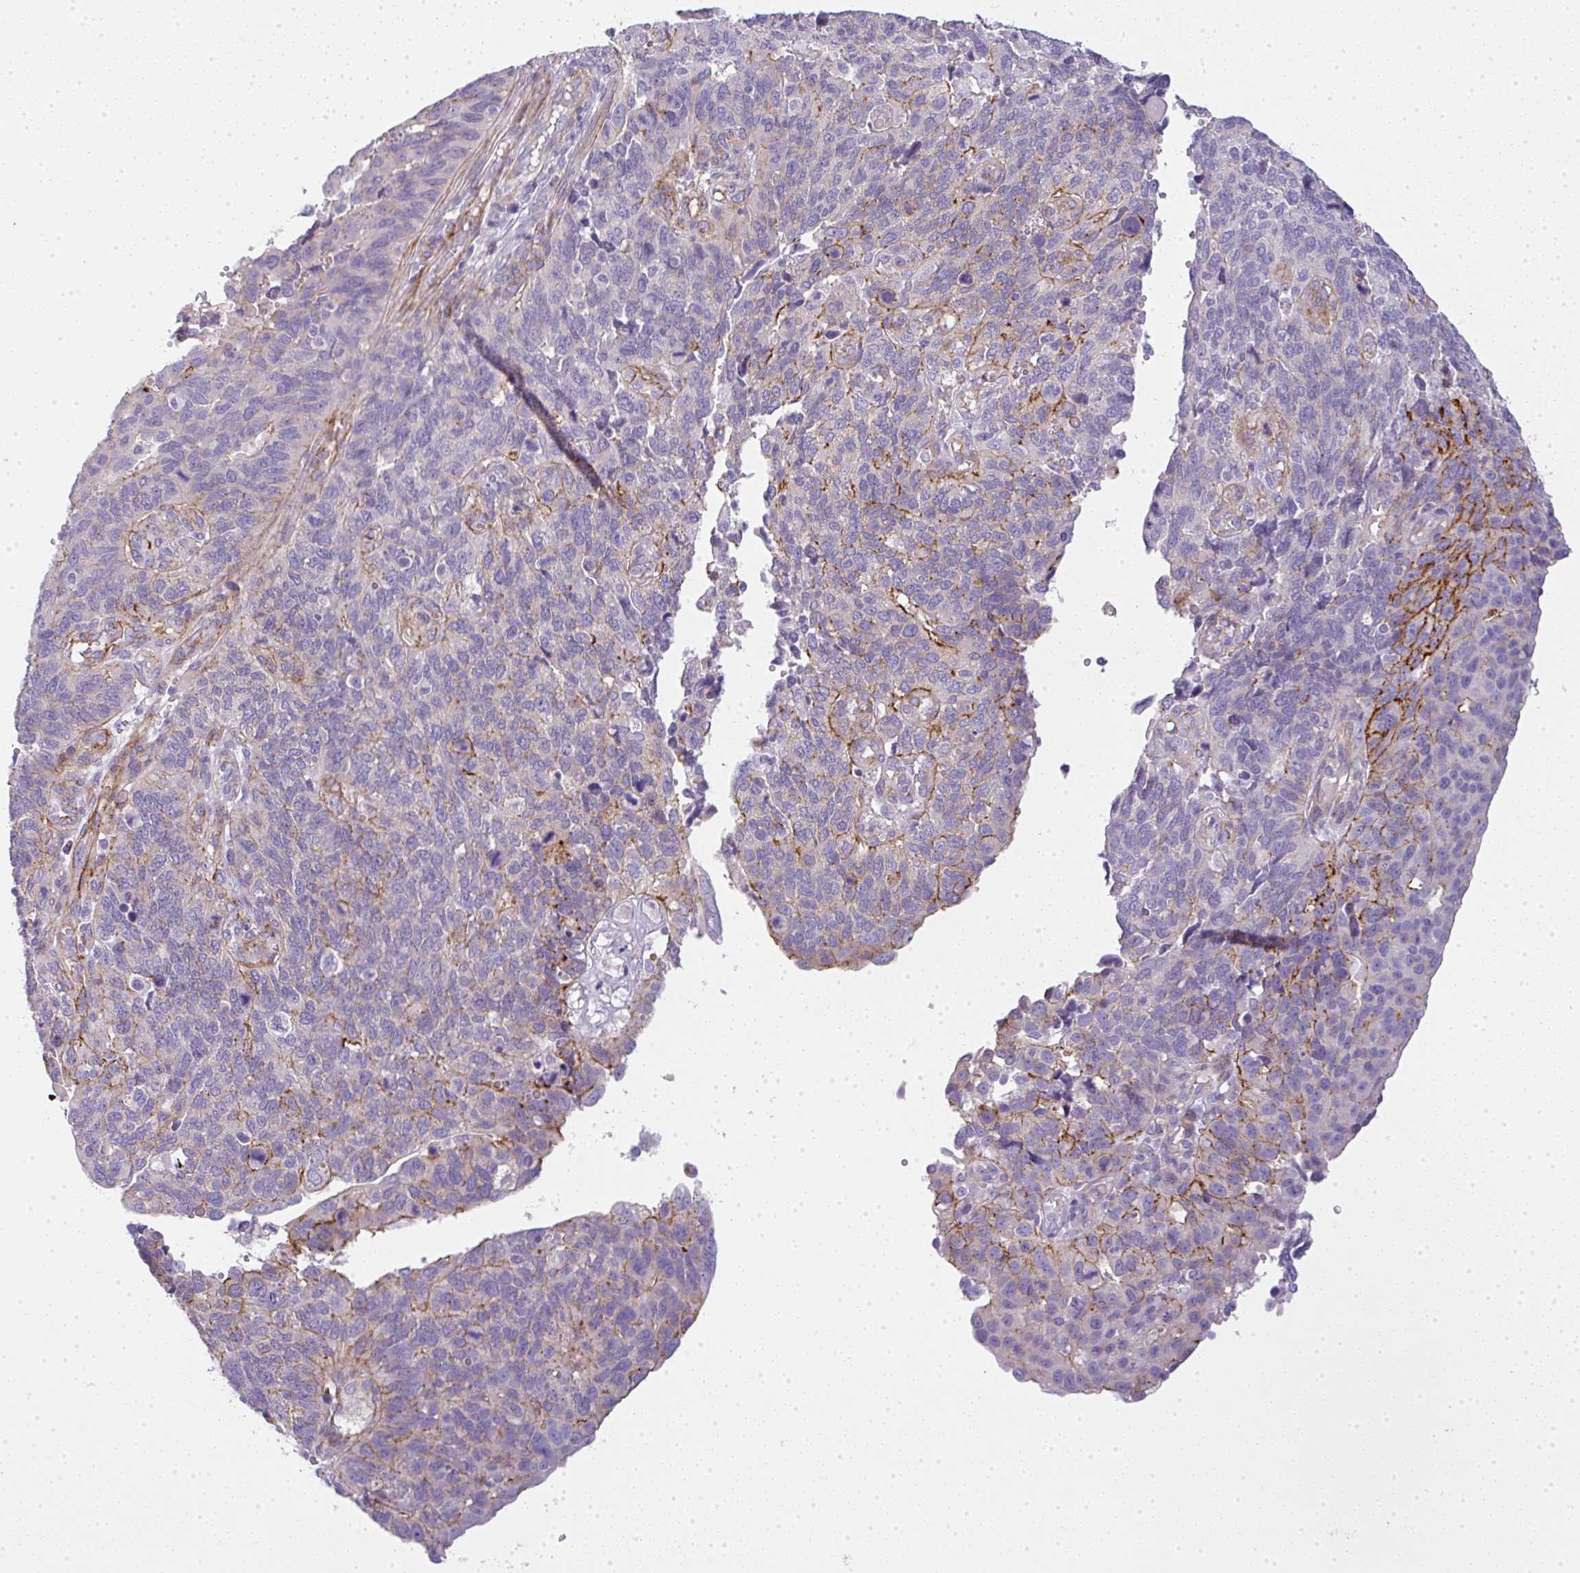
{"staining": {"intensity": "moderate", "quantity": "<25%", "location": "cytoplasmic/membranous"}, "tissue": "endometrial cancer", "cell_type": "Tumor cells", "image_type": "cancer", "snomed": [{"axis": "morphology", "description": "Adenocarcinoma, NOS"}, {"axis": "topography", "description": "Endometrium"}], "caption": "An image of adenocarcinoma (endometrial) stained for a protein displays moderate cytoplasmic/membranous brown staining in tumor cells.", "gene": "LPAR4", "patient": {"sex": "female", "age": 66}}